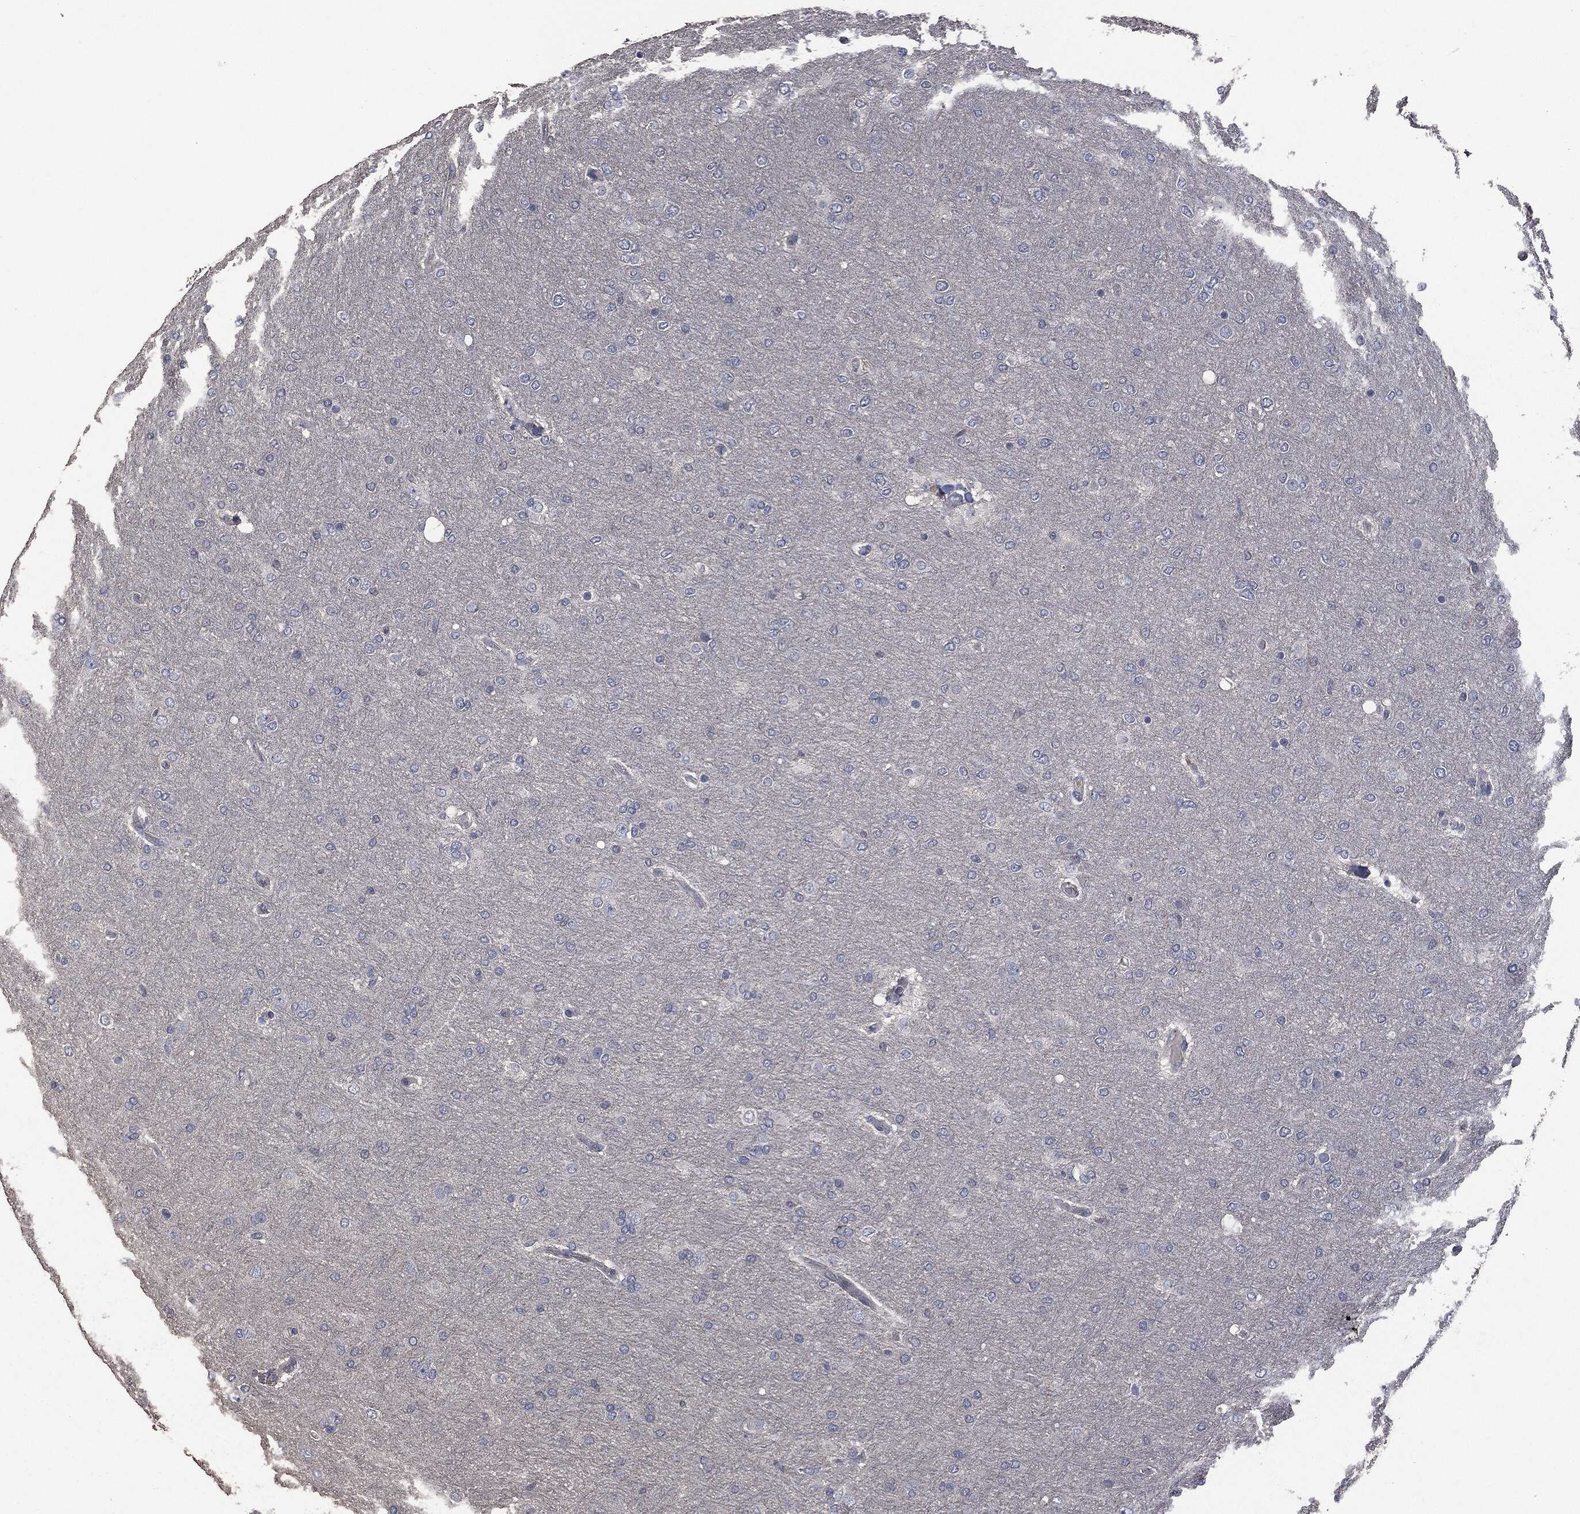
{"staining": {"intensity": "negative", "quantity": "none", "location": "none"}, "tissue": "glioma", "cell_type": "Tumor cells", "image_type": "cancer", "snomed": [{"axis": "morphology", "description": "Glioma, malignant, NOS"}, {"axis": "topography", "description": "Cerebral cortex"}], "caption": "Immunohistochemistry image of glioma stained for a protein (brown), which displays no expression in tumor cells. (IHC, brightfield microscopy, high magnification).", "gene": "MSLN", "patient": {"sex": "male", "age": 58}}